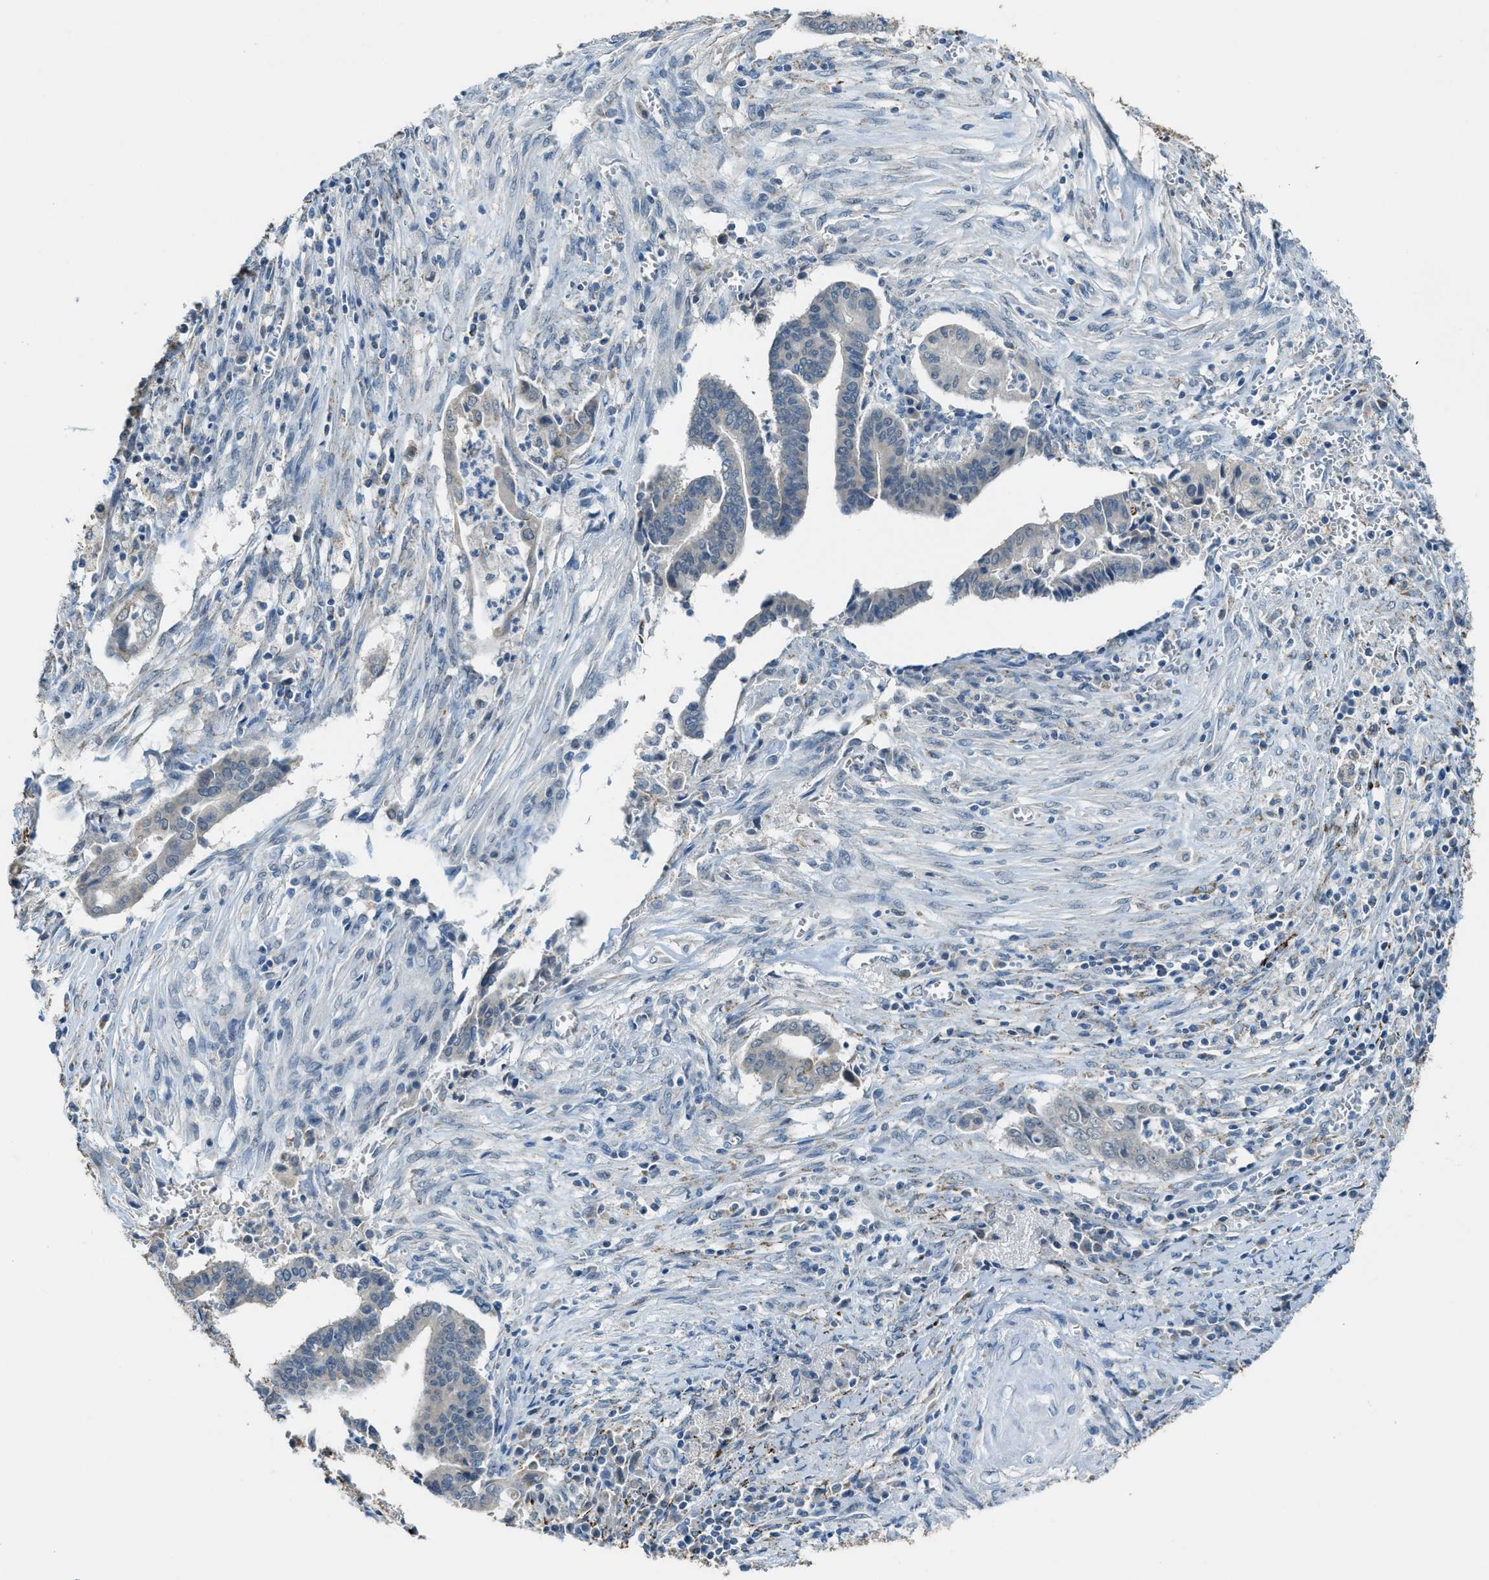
{"staining": {"intensity": "weak", "quantity": "<25%", "location": "cytoplasmic/membranous"}, "tissue": "cervical cancer", "cell_type": "Tumor cells", "image_type": "cancer", "snomed": [{"axis": "morphology", "description": "Adenocarcinoma, NOS"}, {"axis": "topography", "description": "Cervix"}], "caption": "The immunohistochemistry (IHC) histopathology image has no significant positivity in tumor cells of adenocarcinoma (cervical) tissue. Brightfield microscopy of IHC stained with DAB (brown) and hematoxylin (blue), captured at high magnification.", "gene": "CDON", "patient": {"sex": "female", "age": 44}}